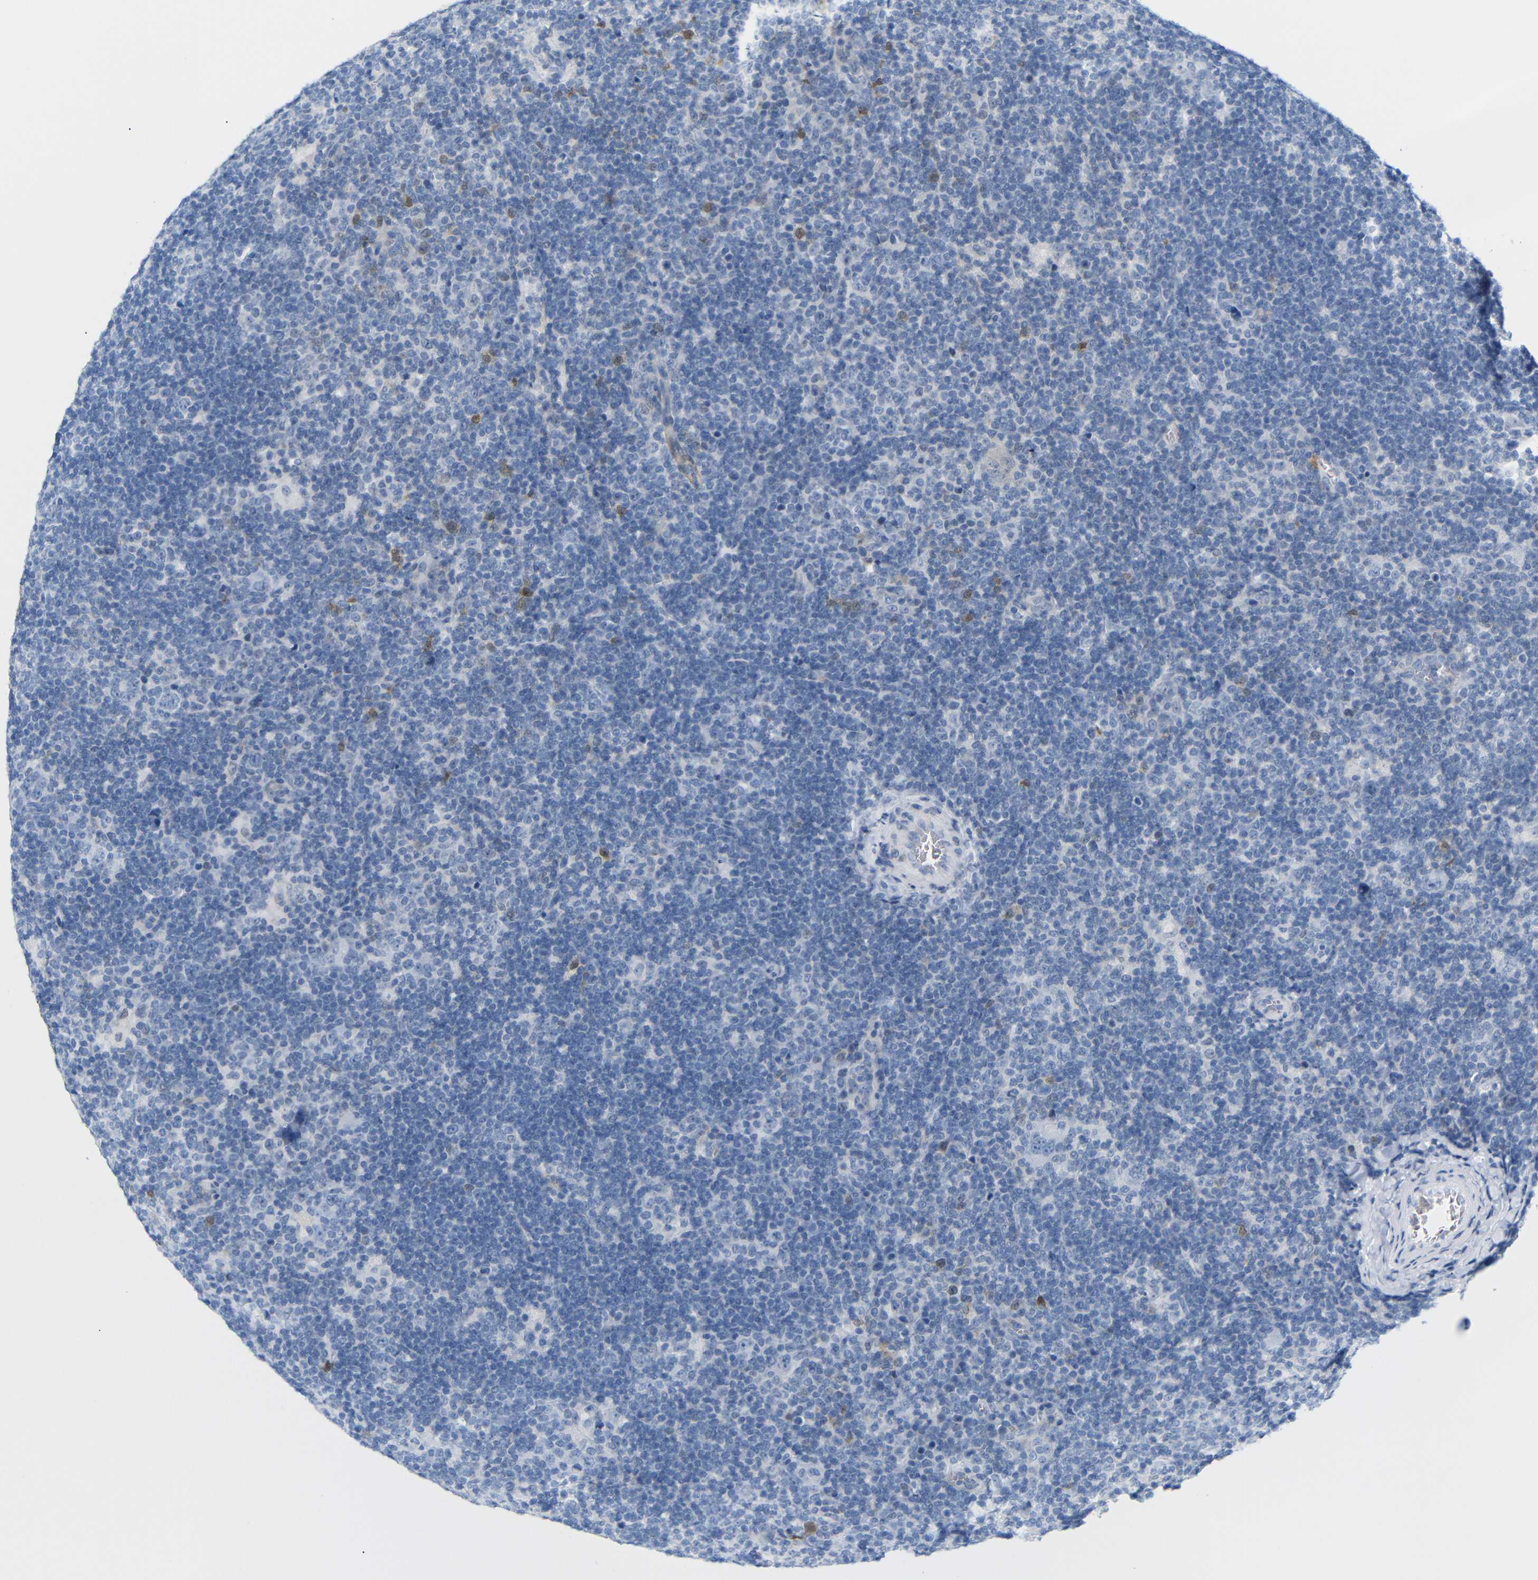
{"staining": {"intensity": "negative", "quantity": "none", "location": "none"}, "tissue": "lymphoma", "cell_type": "Tumor cells", "image_type": "cancer", "snomed": [{"axis": "morphology", "description": "Hodgkin's disease, NOS"}, {"axis": "topography", "description": "Lymph node"}], "caption": "Immunohistochemistry photomicrograph of neoplastic tissue: human lymphoma stained with DAB (3,3'-diaminobenzidine) shows no significant protein staining in tumor cells. The staining is performed using DAB (3,3'-diaminobenzidine) brown chromogen with nuclei counter-stained in using hematoxylin.", "gene": "MT1A", "patient": {"sex": "female", "age": 57}}